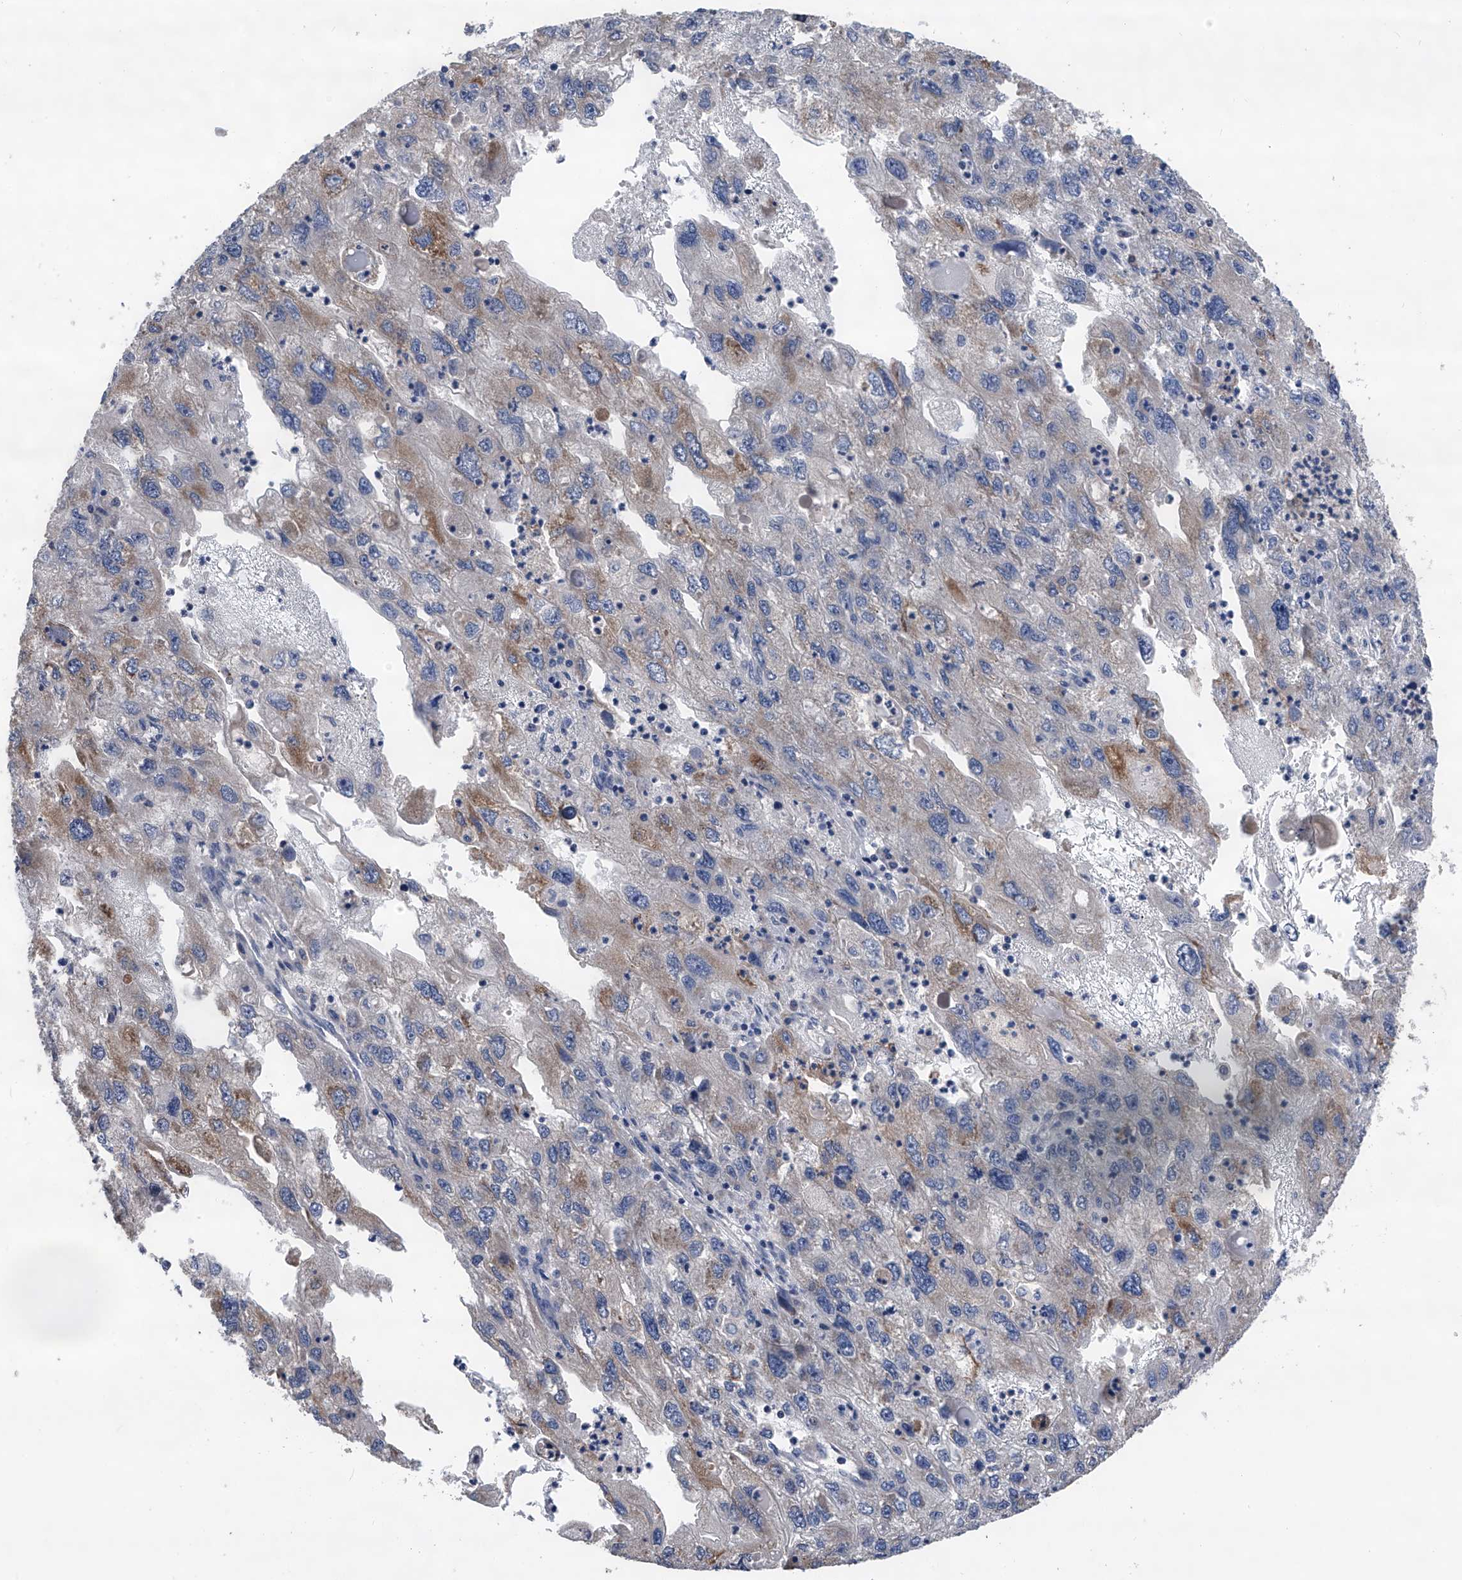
{"staining": {"intensity": "weak", "quantity": "<25%", "location": "cytoplasmic/membranous"}, "tissue": "endometrial cancer", "cell_type": "Tumor cells", "image_type": "cancer", "snomed": [{"axis": "morphology", "description": "Adenocarcinoma, NOS"}, {"axis": "topography", "description": "Endometrium"}], "caption": "Tumor cells are negative for brown protein staining in adenocarcinoma (endometrial).", "gene": "SPOCK1", "patient": {"sex": "female", "age": 49}}